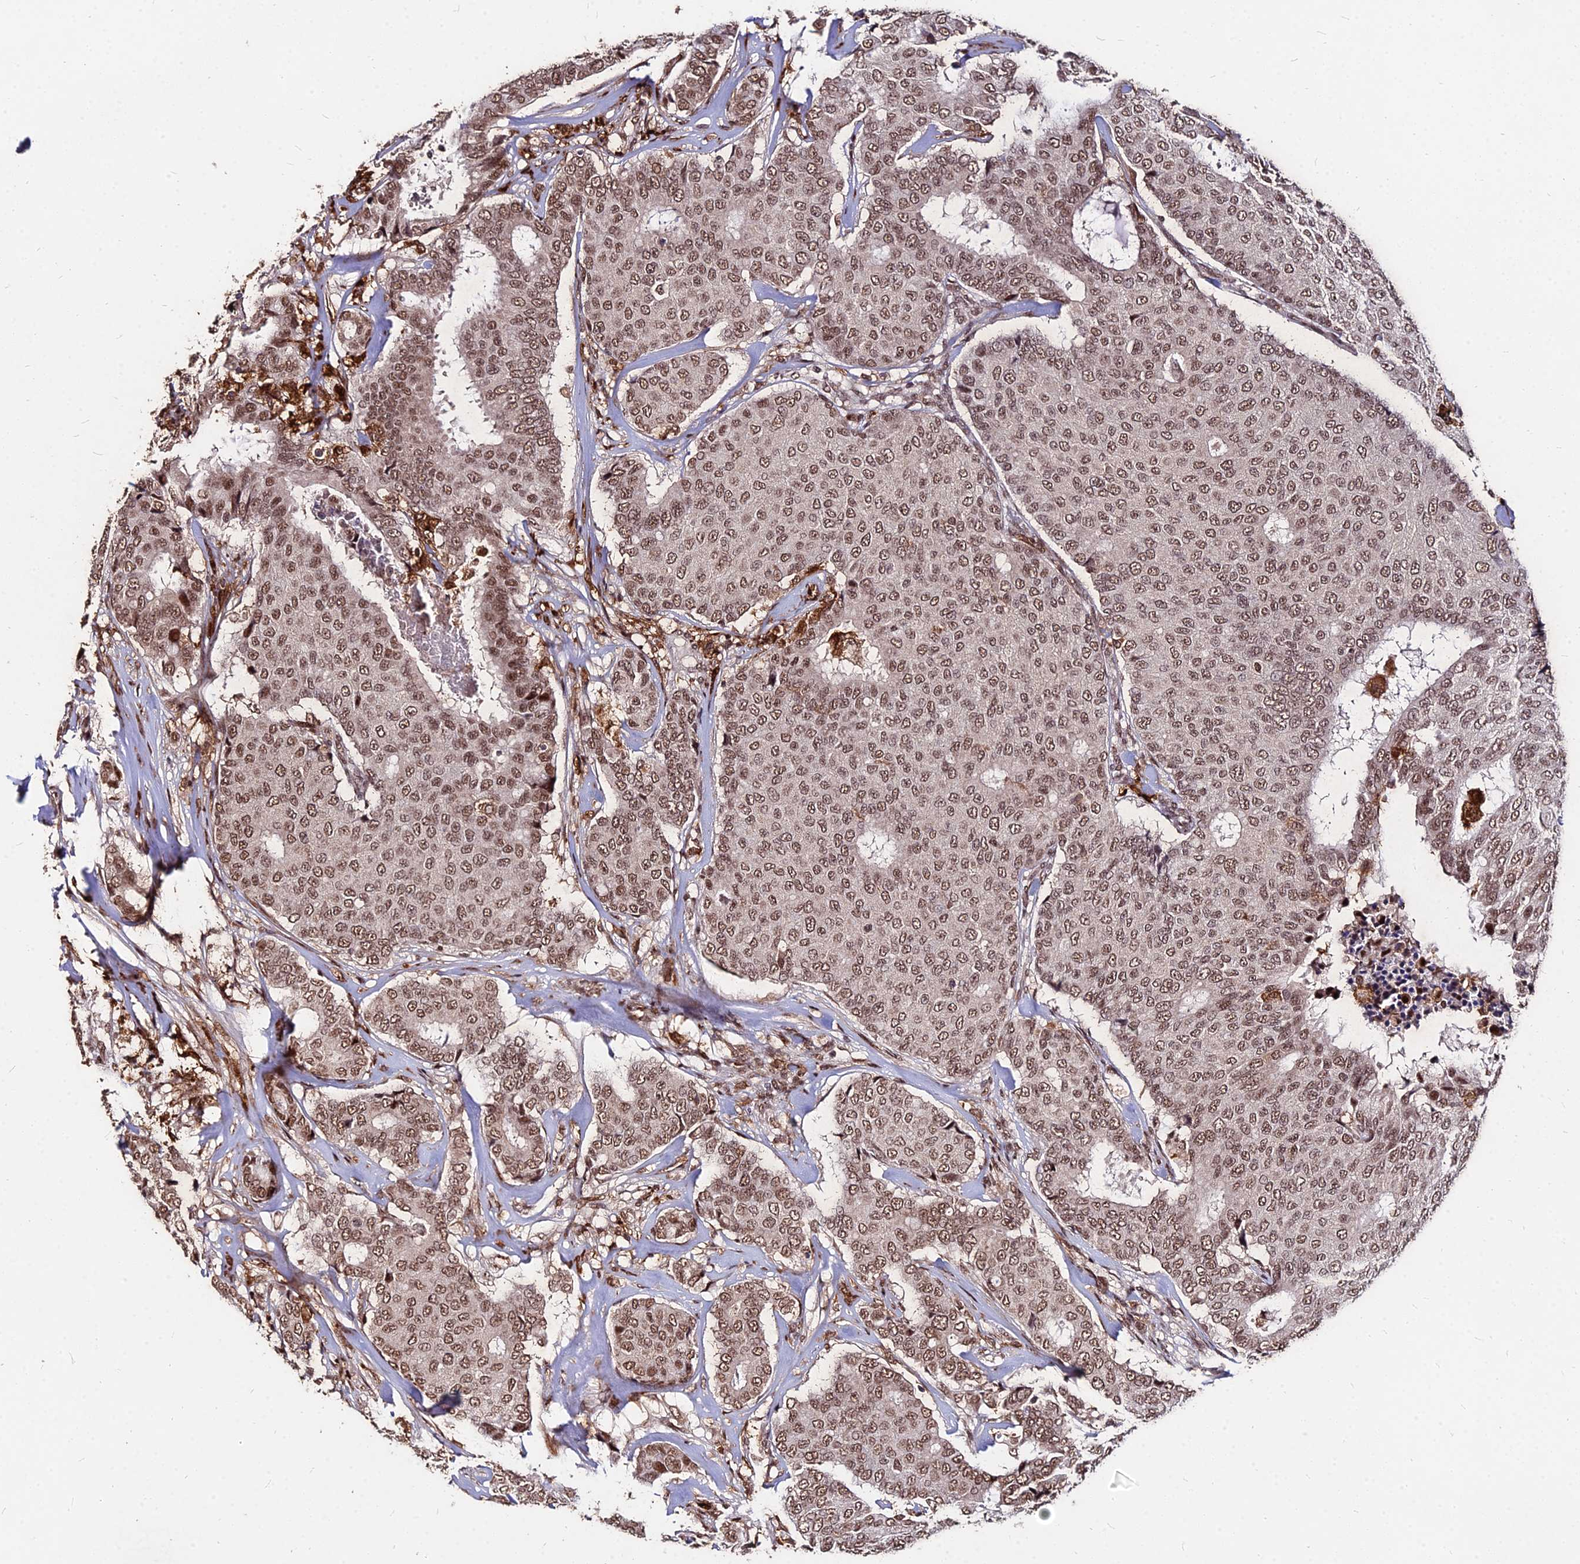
{"staining": {"intensity": "moderate", "quantity": ">75%", "location": "nuclear"}, "tissue": "breast cancer", "cell_type": "Tumor cells", "image_type": "cancer", "snomed": [{"axis": "morphology", "description": "Duct carcinoma"}, {"axis": "topography", "description": "Breast"}], "caption": "Breast cancer (infiltrating ductal carcinoma) stained for a protein reveals moderate nuclear positivity in tumor cells.", "gene": "ZBED4", "patient": {"sex": "female", "age": 75}}